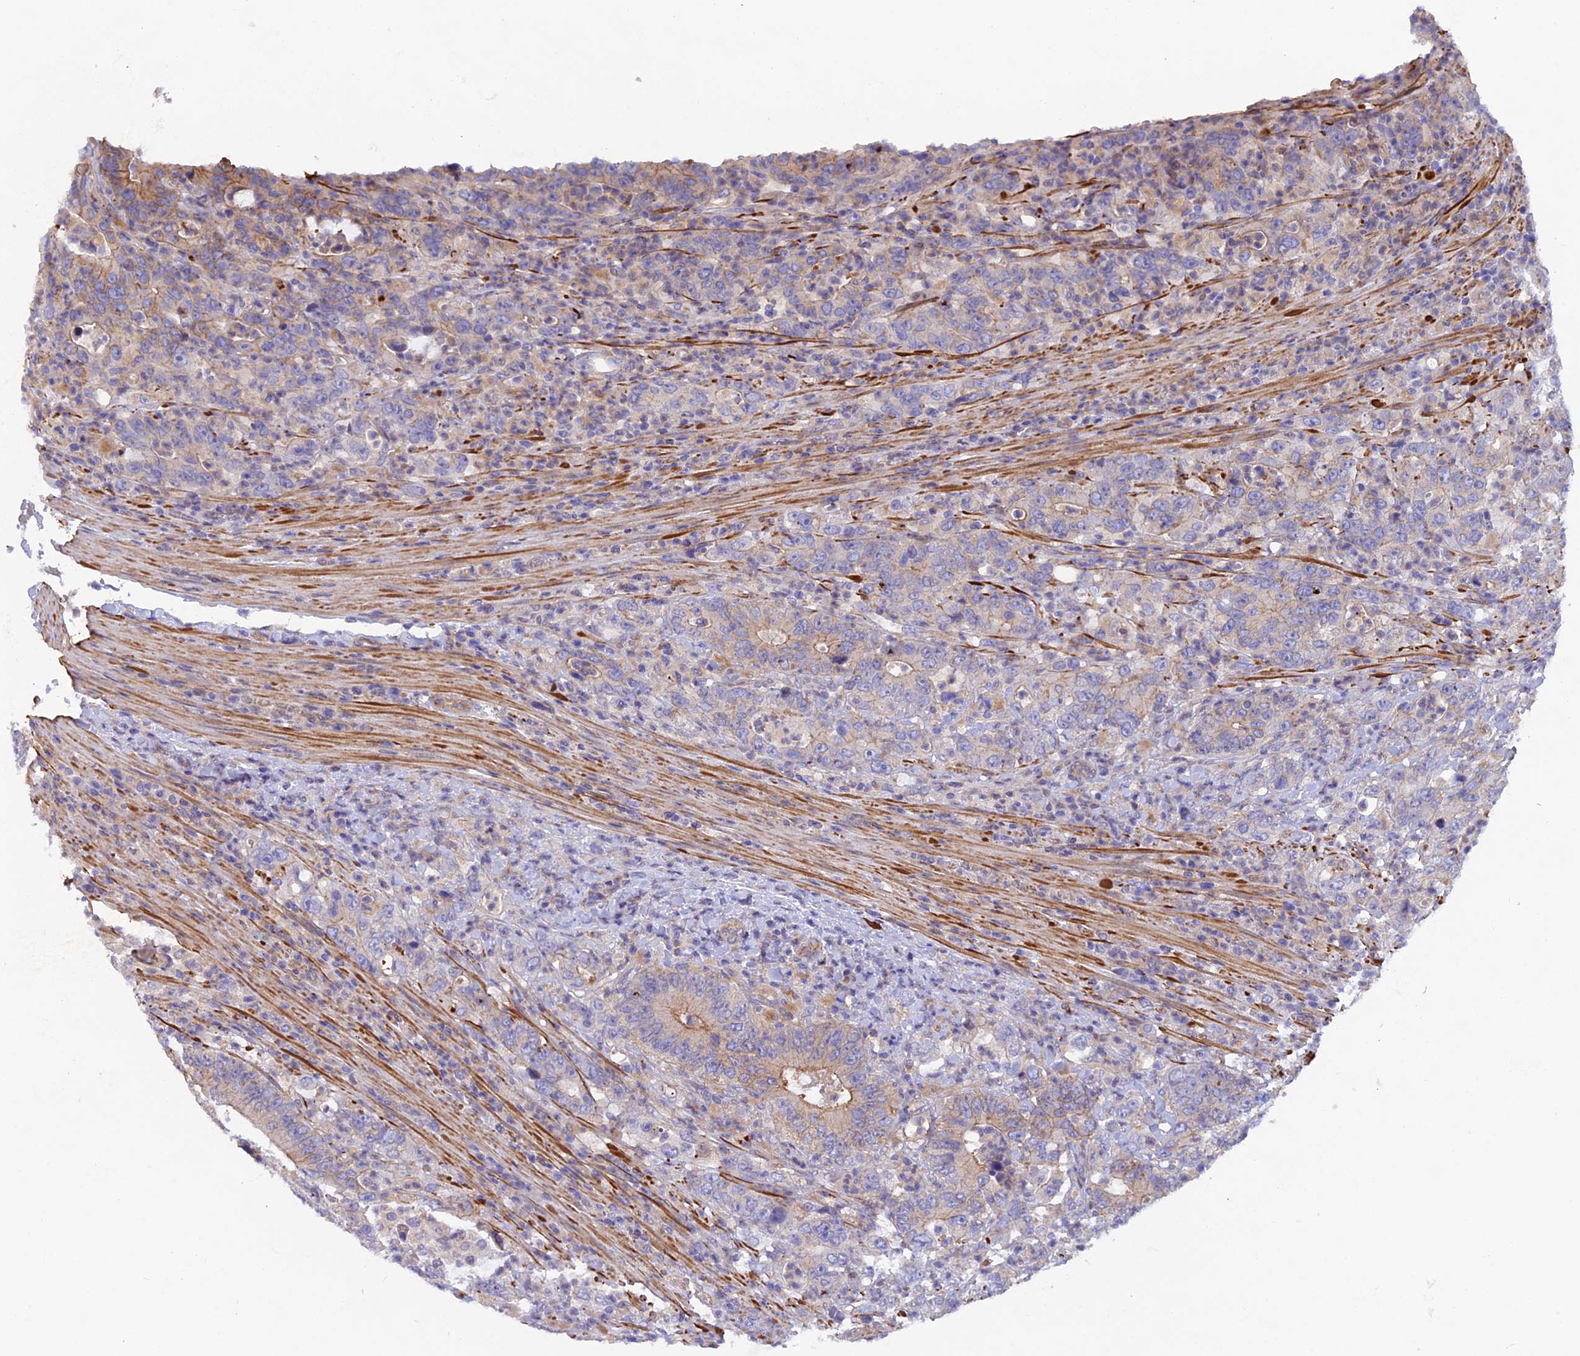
{"staining": {"intensity": "moderate", "quantity": "<25%", "location": "cytoplasmic/membranous"}, "tissue": "colorectal cancer", "cell_type": "Tumor cells", "image_type": "cancer", "snomed": [{"axis": "morphology", "description": "Adenocarcinoma, NOS"}, {"axis": "topography", "description": "Colon"}], "caption": "Protein analysis of colorectal cancer (adenocarcinoma) tissue exhibits moderate cytoplasmic/membranous expression in approximately <25% of tumor cells. (brown staining indicates protein expression, while blue staining denotes nuclei).", "gene": "FZR1", "patient": {"sex": "female", "age": 75}}